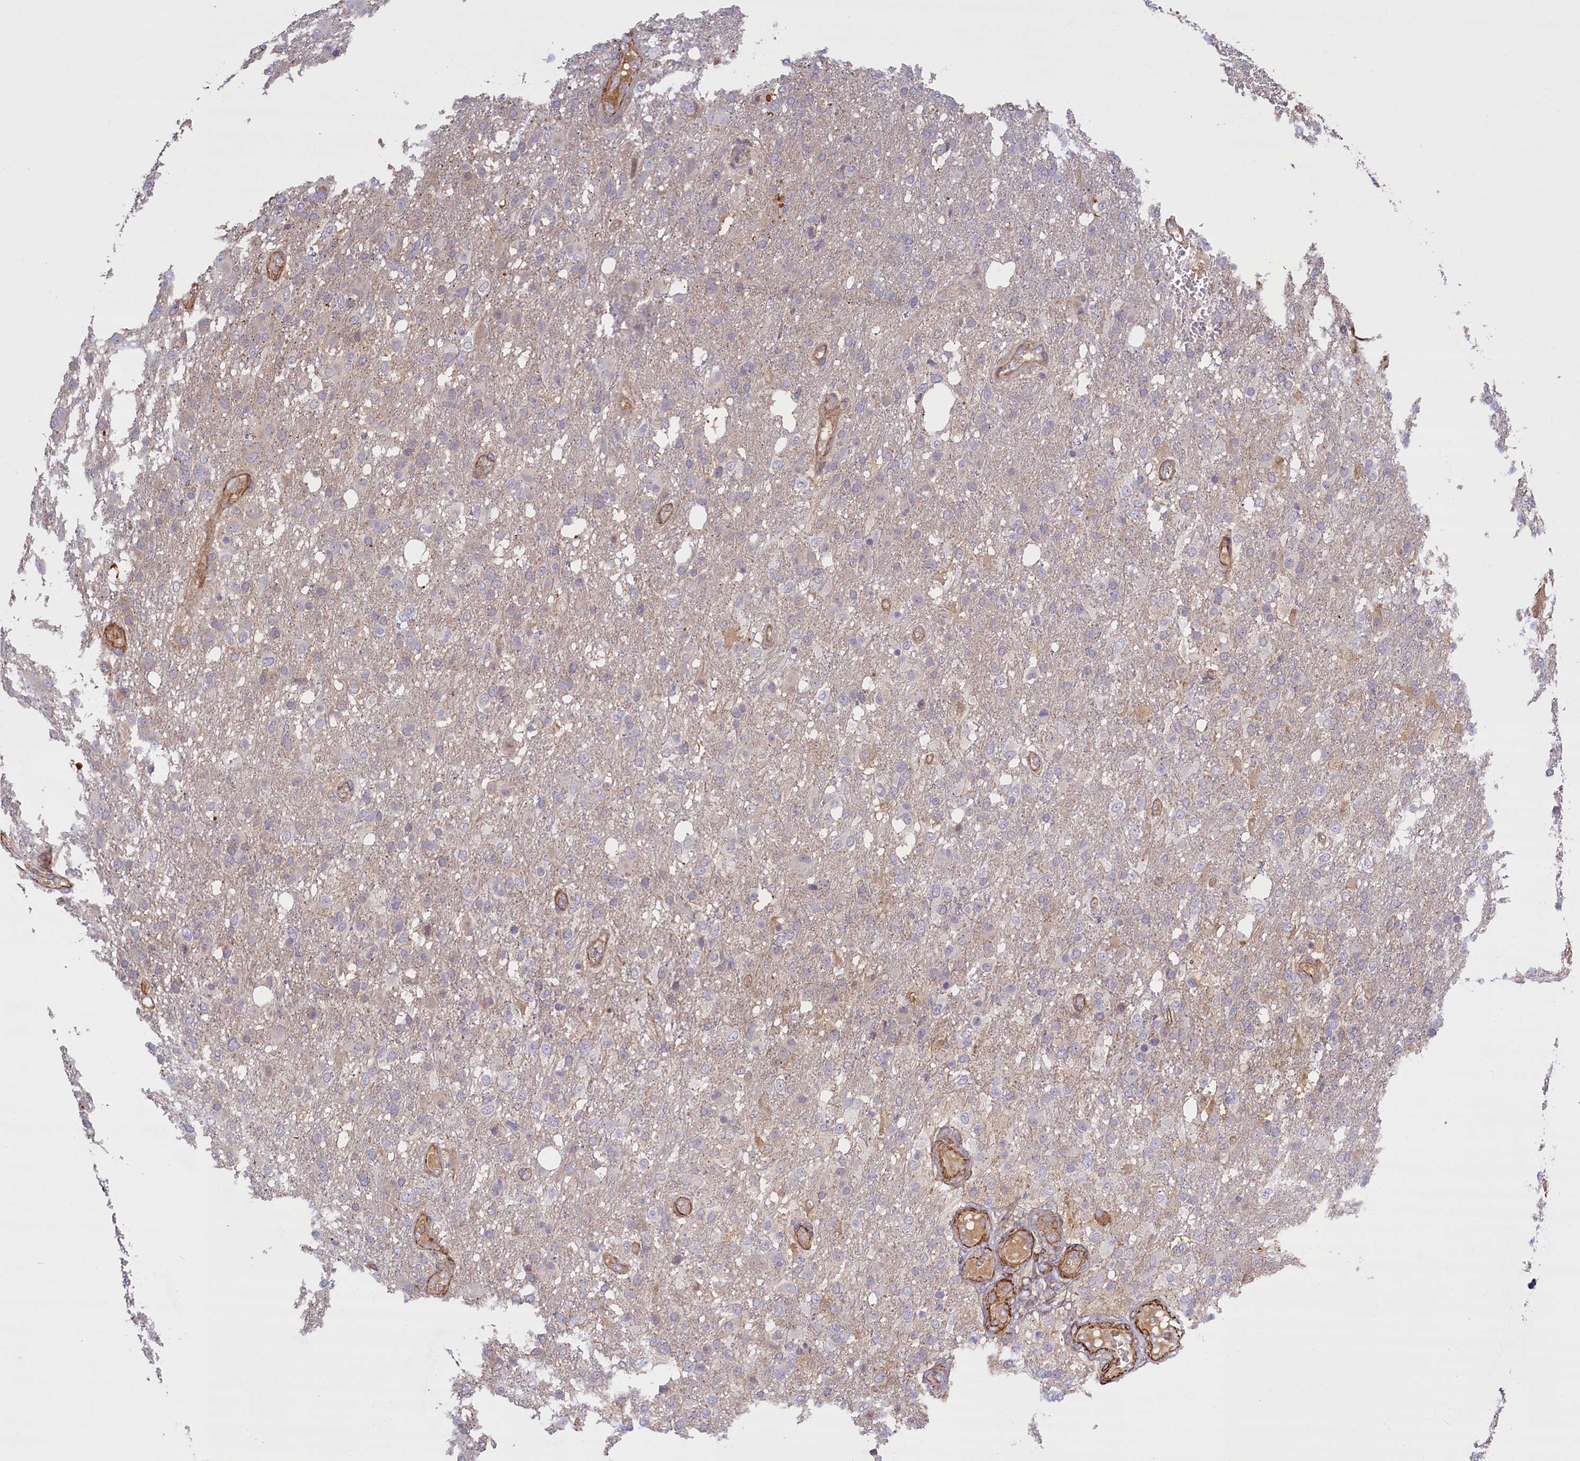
{"staining": {"intensity": "negative", "quantity": "none", "location": "none"}, "tissue": "glioma", "cell_type": "Tumor cells", "image_type": "cancer", "snomed": [{"axis": "morphology", "description": "Glioma, malignant, High grade"}, {"axis": "topography", "description": "Brain"}], "caption": "Protein analysis of malignant glioma (high-grade) reveals no significant staining in tumor cells.", "gene": "FUZ", "patient": {"sex": "female", "age": 74}}